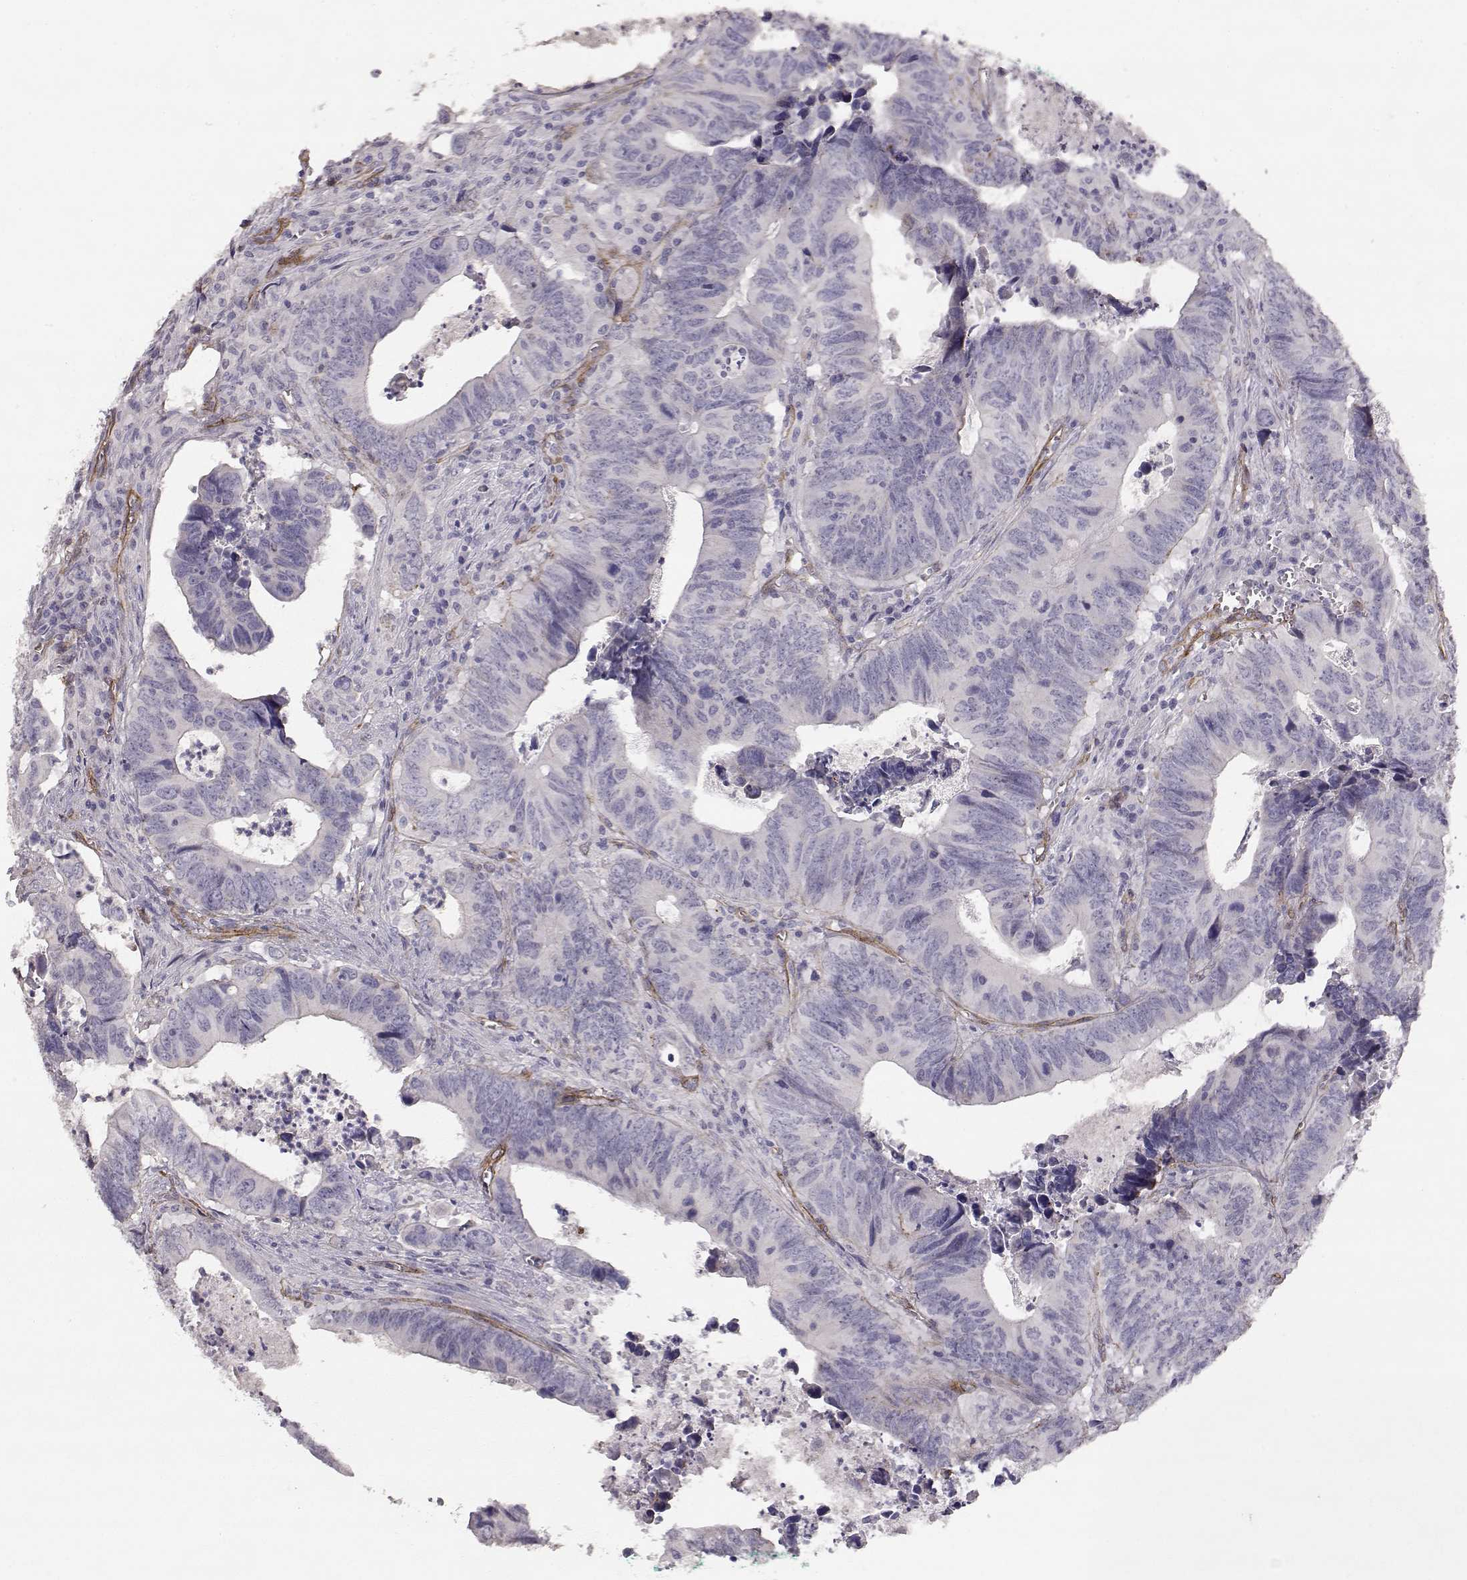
{"staining": {"intensity": "negative", "quantity": "none", "location": "none"}, "tissue": "colorectal cancer", "cell_type": "Tumor cells", "image_type": "cancer", "snomed": [{"axis": "morphology", "description": "Adenocarcinoma, NOS"}, {"axis": "topography", "description": "Colon"}], "caption": "This is an immunohistochemistry photomicrograph of adenocarcinoma (colorectal). There is no expression in tumor cells.", "gene": "LAMC1", "patient": {"sex": "female", "age": 82}}